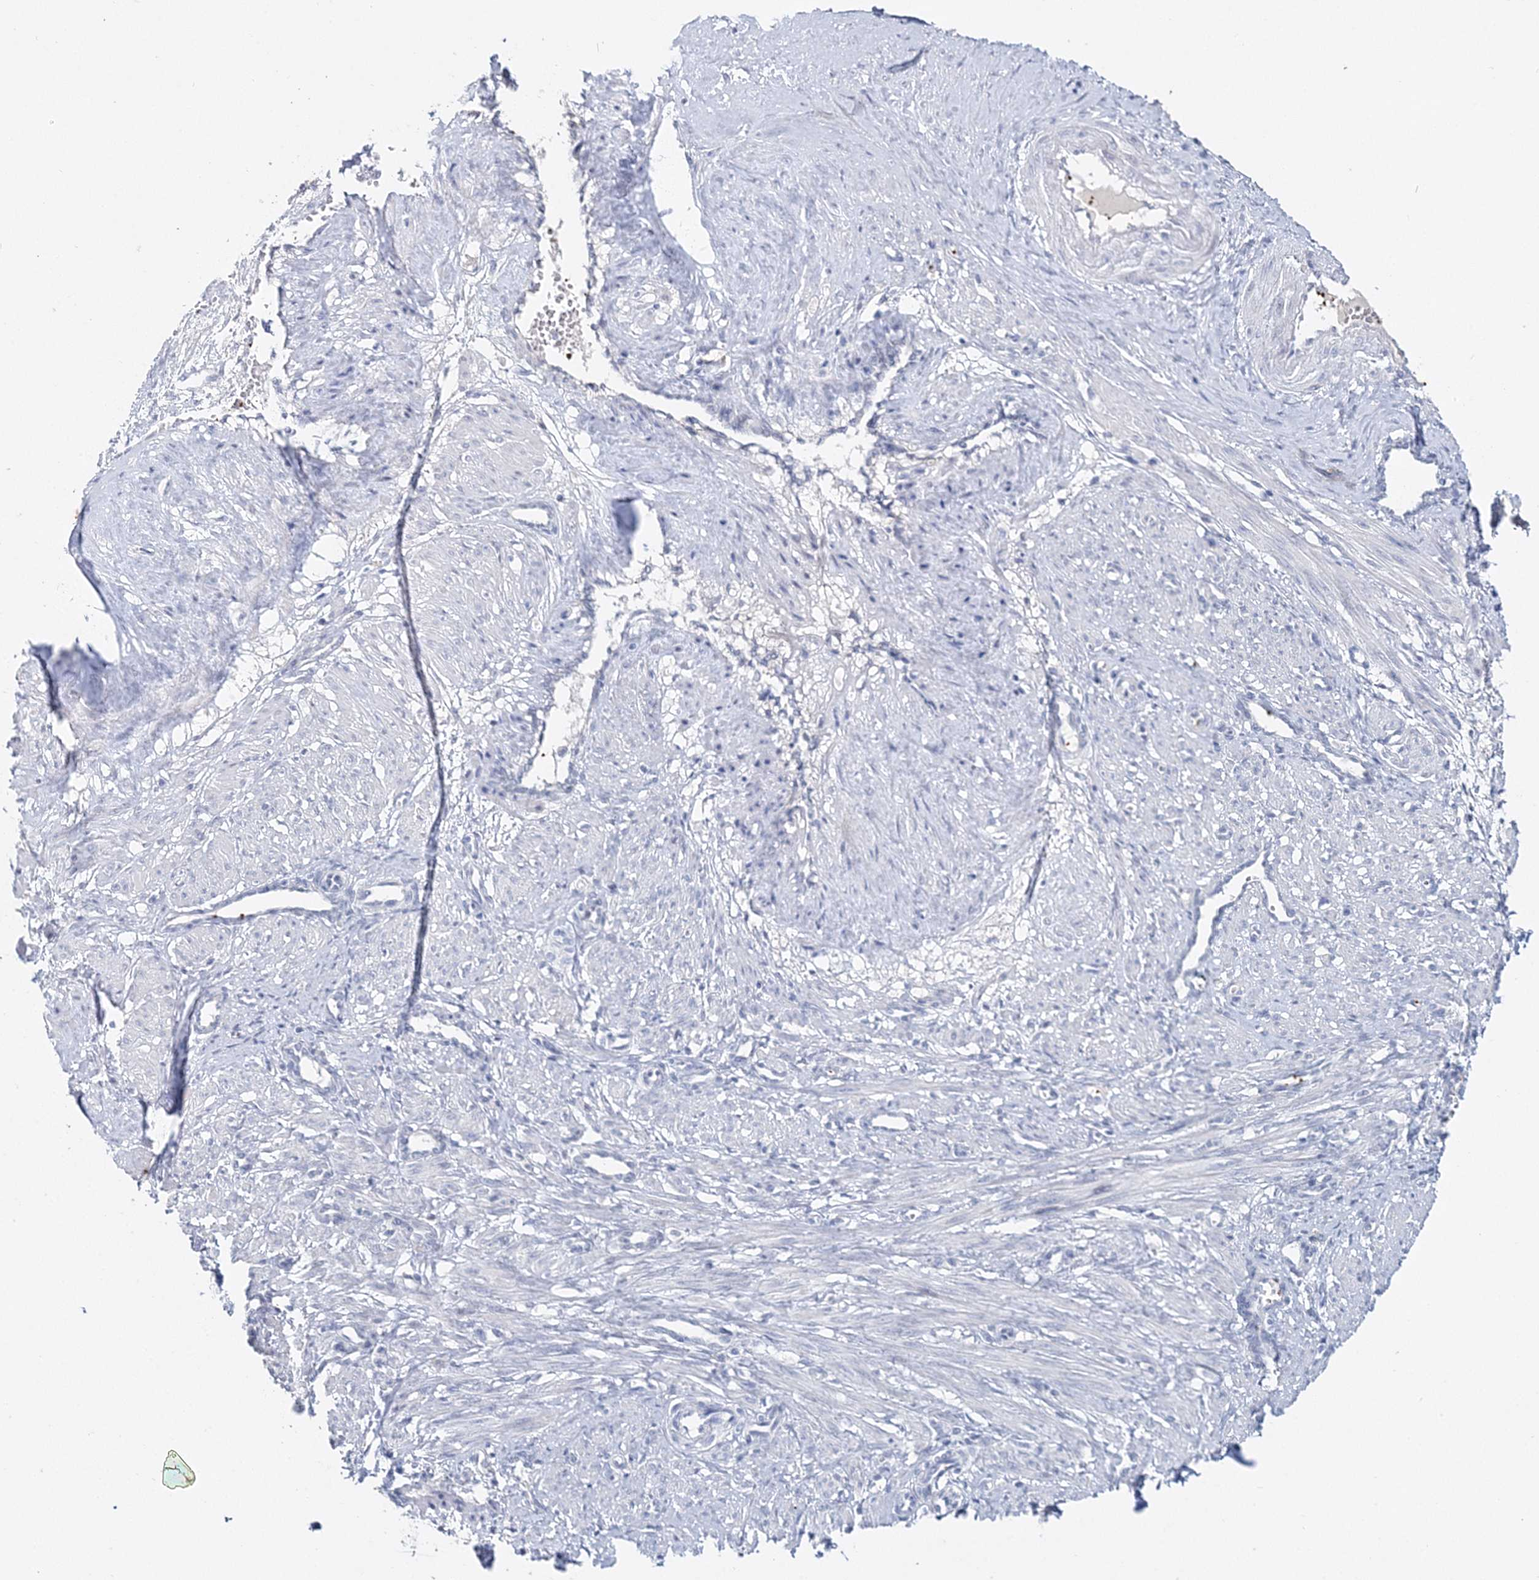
{"staining": {"intensity": "negative", "quantity": "none", "location": "none"}, "tissue": "smooth muscle", "cell_type": "Smooth muscle cells", "image_type": "normal", "snomed": [{"axis": "morphology", "description": "Normal tissue, NOS"}, {"axis": "topography", "description": "Endometrium"}], "caption": "An image of smooth muscle stained for a protein reveals no brown staining in smooth muscle cells.", "gene": "MYOZ2", "patient": {"sex": "female", "age": 33}}